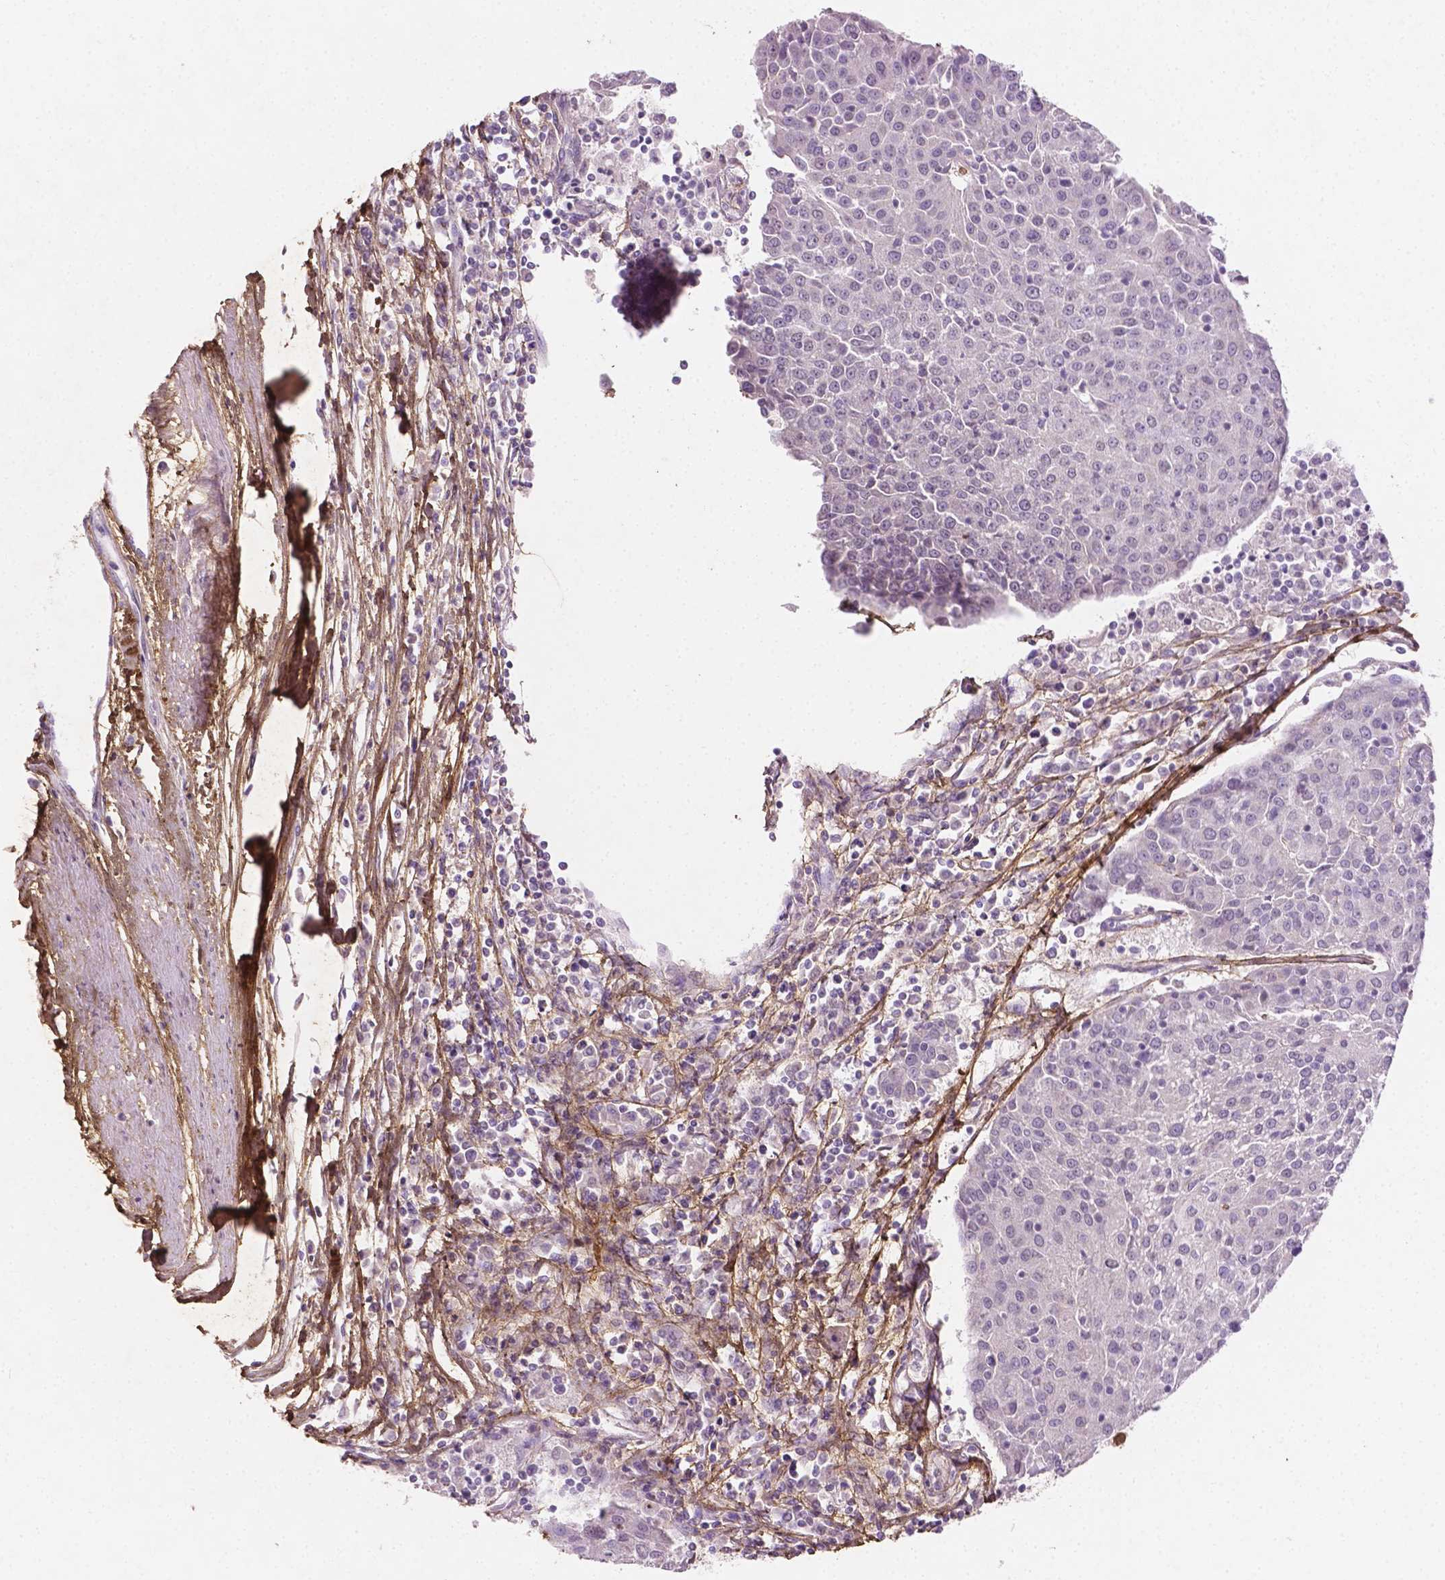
{"staining": {"intensity": "negative", "quantity": "none", "location": "none"}, "tissue": "urothelial cancer", "cell_type": "Tumor cells", "image_type": "cancer", "snomed": [{"axis": "morphology", "description": "Urothelial carcinoma, High grade"}, {"axis": "topography", "description": "Urinary bladder"}], "caption": "DAB immunohistochemical staining of urothelial cancer demonstrates no significant staining in tumor cells. (Immunohistochemistry, brightfield microscopy, high magnification).", "gene": "DLG2", "patient": {"sex": "female", "age": 85}}